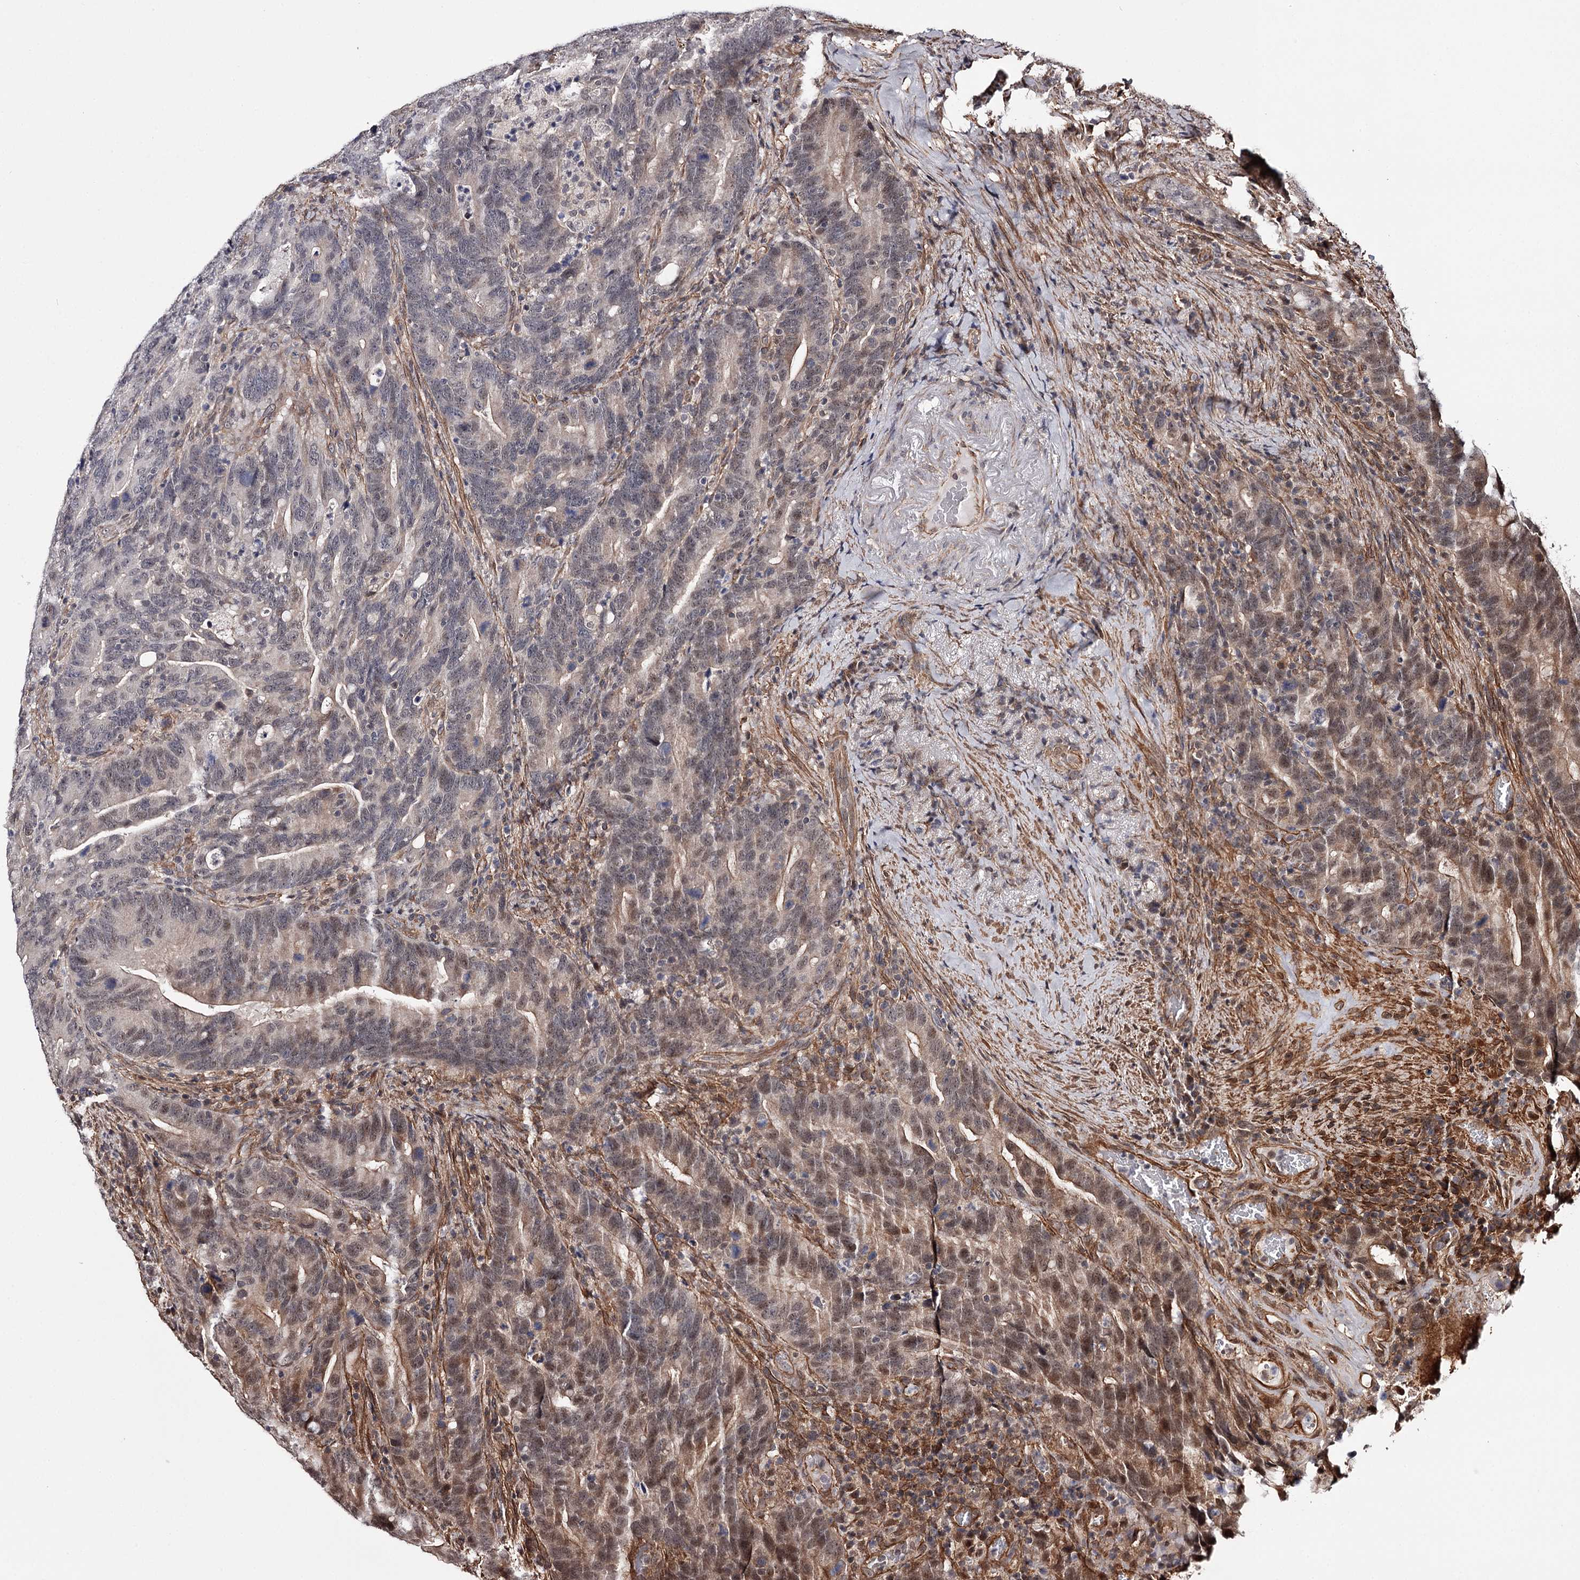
{"staining": {"intensity": "moderate", "quantity": "25%-75%", "location": "cytoplasmic/membranous,nuclear"}, "tissue": "colorectal cancer", "cell_type": "Tumor cells", "image_type": "cancer", "snomed": [{"axis": "morphology", "description": "Adenocarcinoma, NOS"}, {"axis": "topography", "description": "Colon"}], "caption": "Immunohistochemical staining of colorectal cancer reveals moderate cytoplasmic/membranous and nuclear protein staining in about 25%-75% of tumor cells.", "gene": "TTC33", "patient": {"sex": "female", "age": 66}}